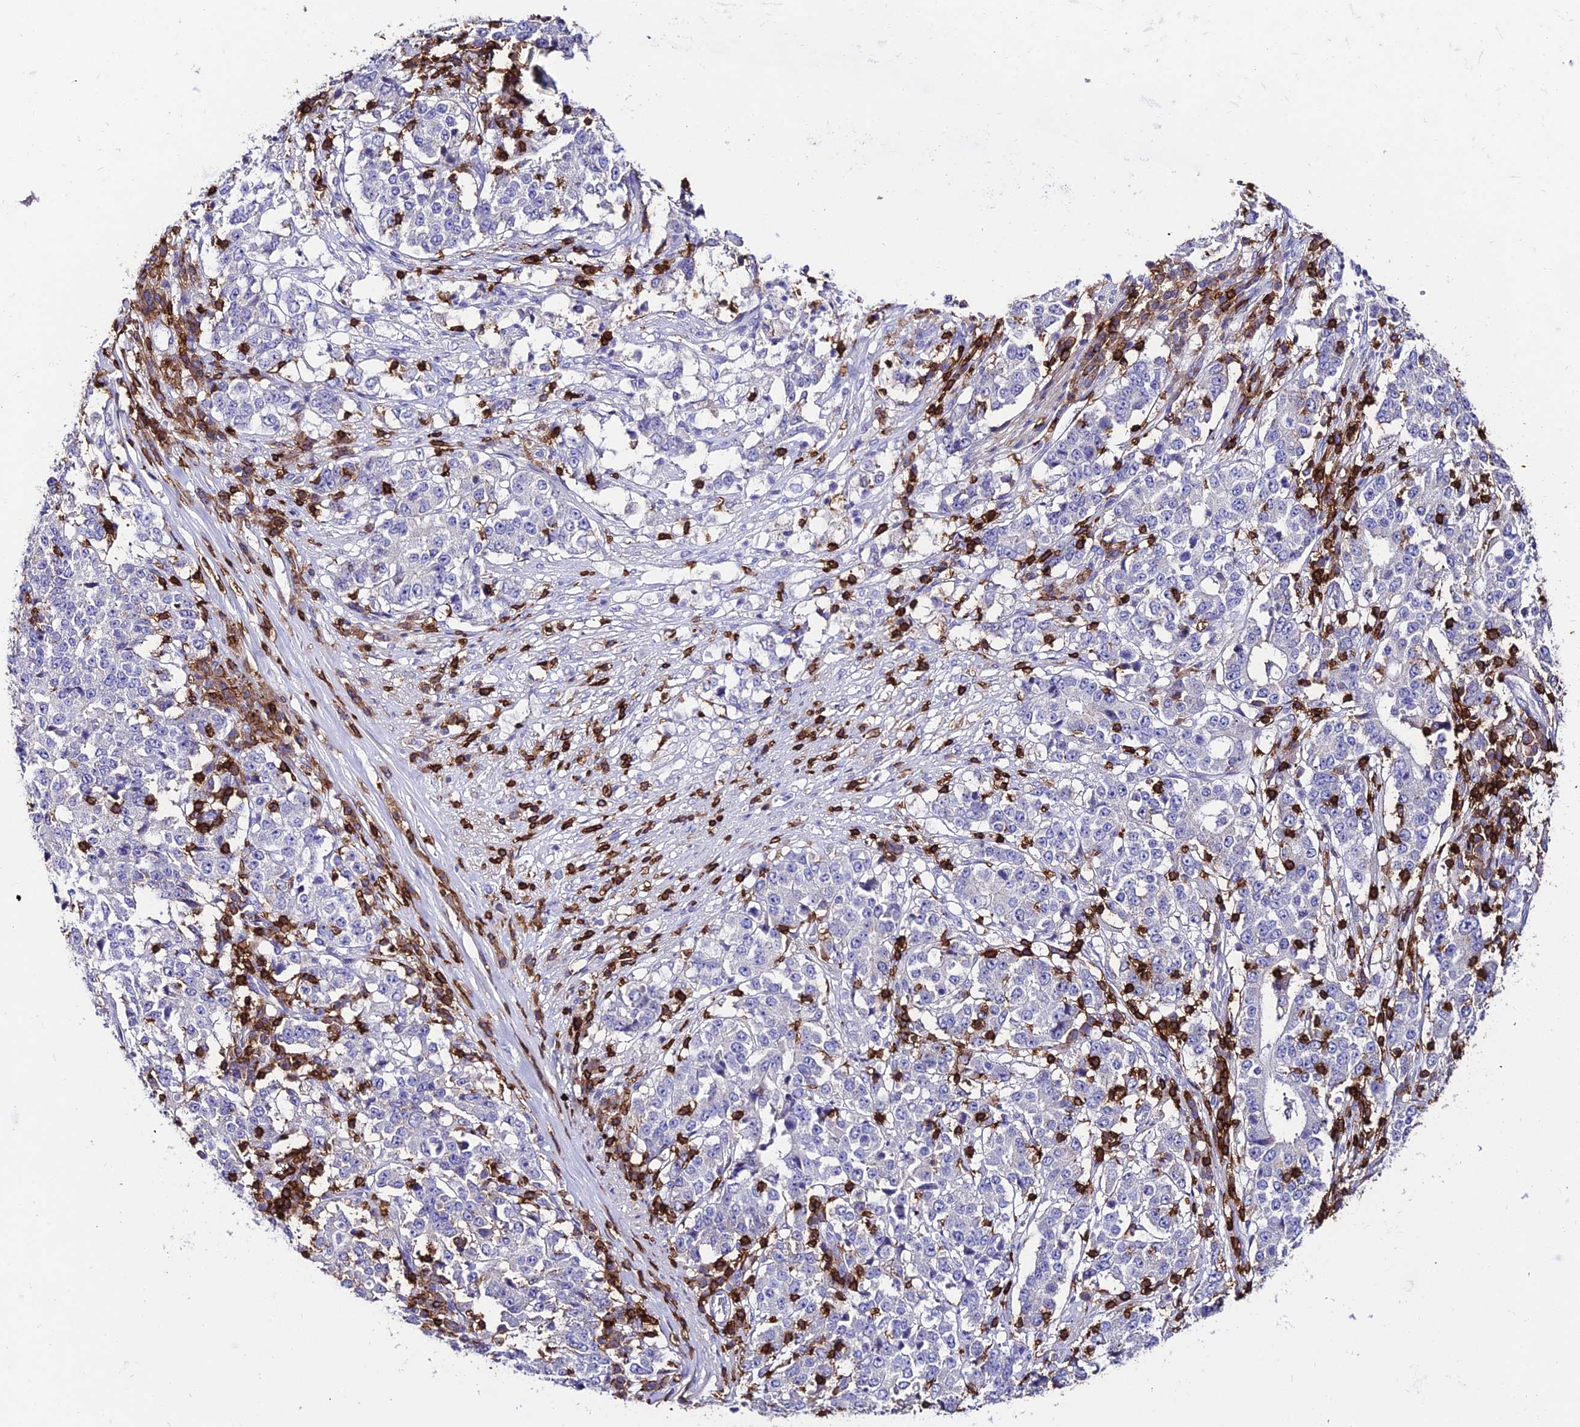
{"staining": {"intensity": "negative", "quantity": "none", "location": "none"}, "tissue": "stomach cancer", "cell_type": "Tumor cells", "image_type": "cancer", "snomed": [{"axis": "morphology", "description": "Adenocarcinoma, NOS"}, {"axis": "topography", "description": "Stomach"}], "caption": "This is an IHC histopathology image of human stomach cancer. There is no positivity in tumor cells.", "gene": "PTPRCAP", "patient": {"sex": "male", "age": 59}}